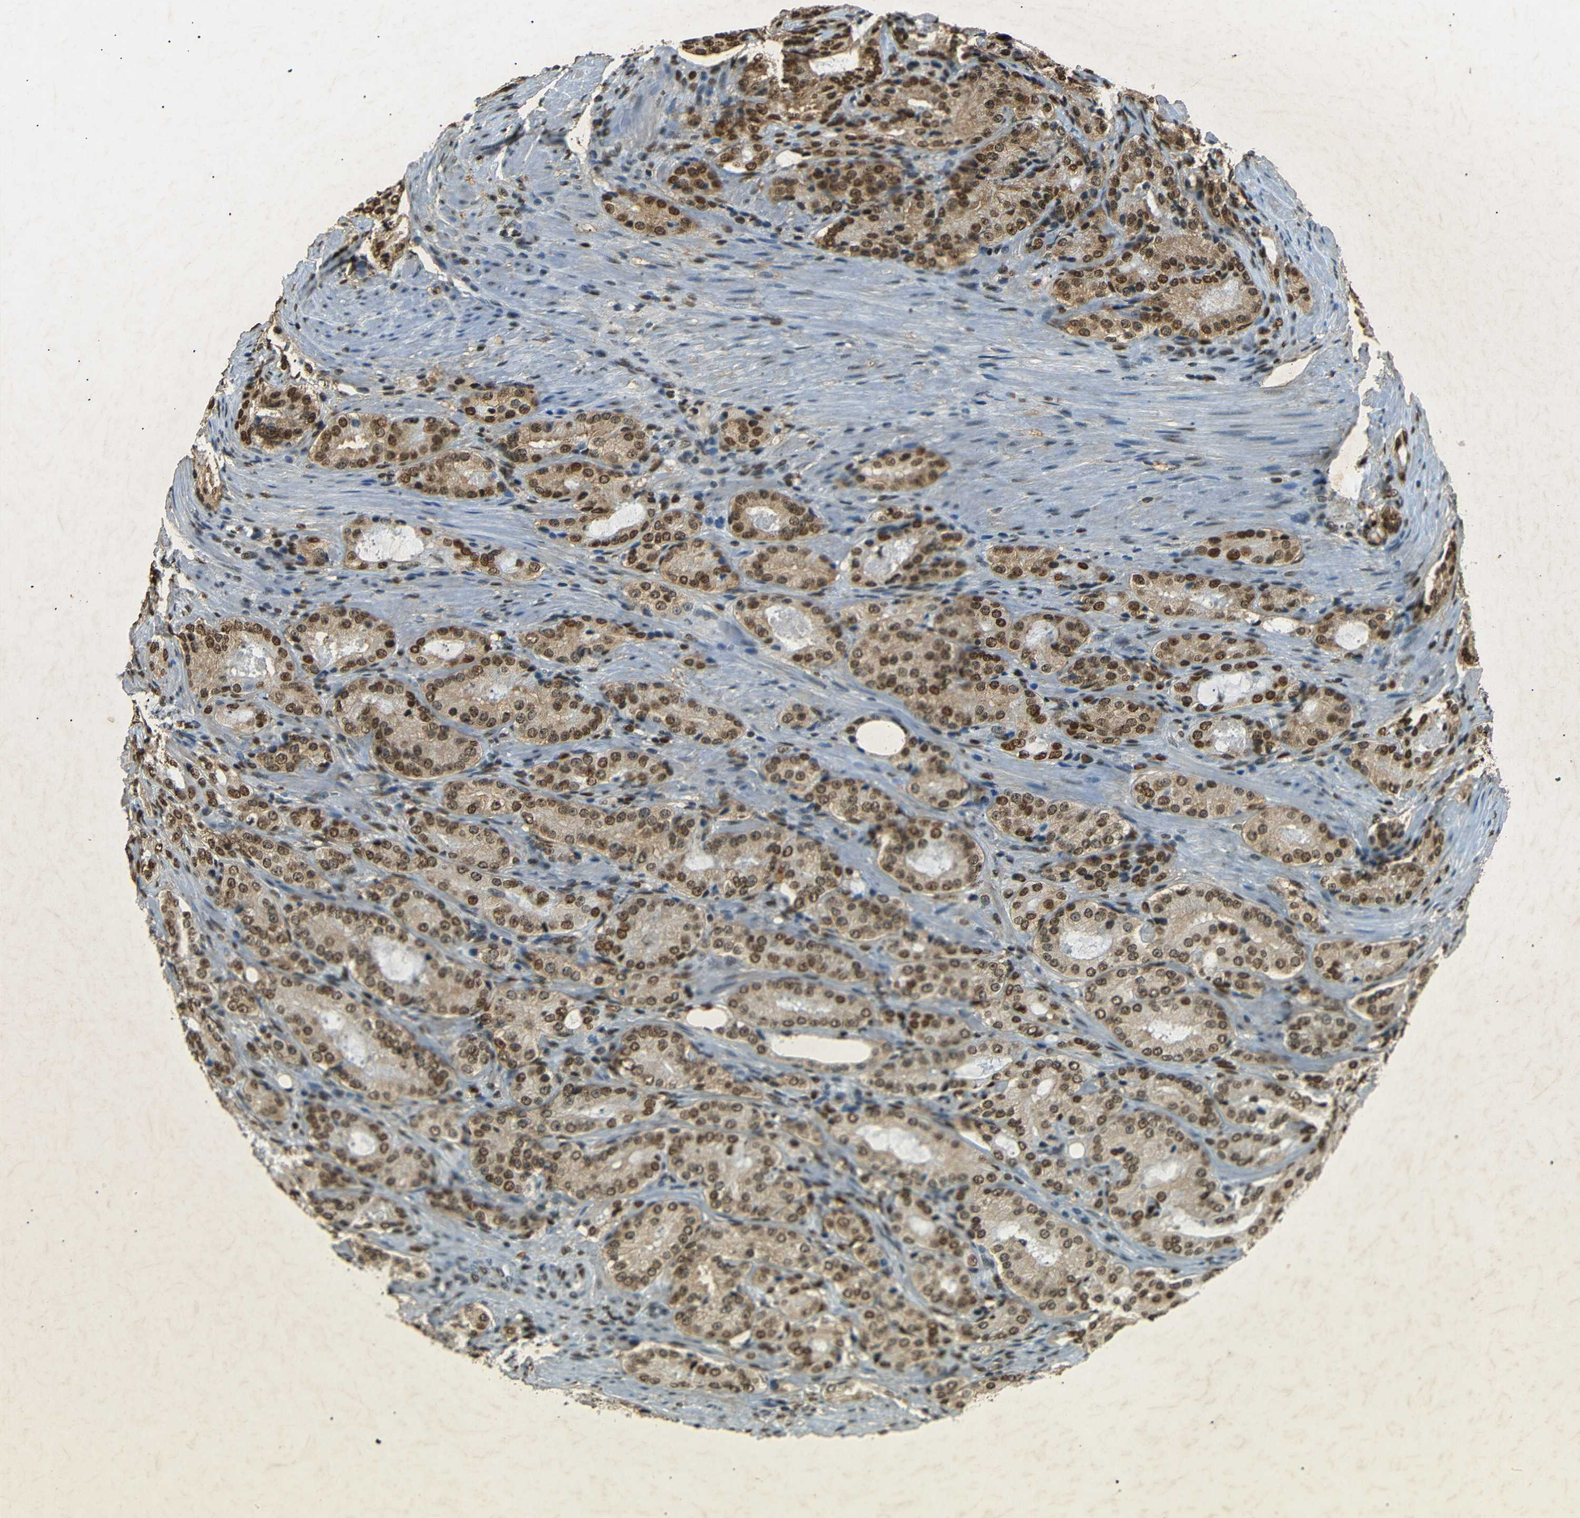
{"staining": {"intensity": "moderate", "quantity": ">75%", "location": "nuclear"}, "tissue": "prostate cancer", "cell_type": "Tumor cells", "image_type": "cancer", "snomed": [{"axis": "morphology", "description": "Adenocarcinoma, High grade"}, {"axis": "topography", "description": "Prostate"}], "caption": "This photomicrograph demonstrates immunohistochemistry staining of adenocarcinoma (high-grade) (prostate), with medium moderate nuclear positivity in approximately >75% of tumor cells.", "gene": "HMGN1", "patient": {"sex": "male", "age": 72}}